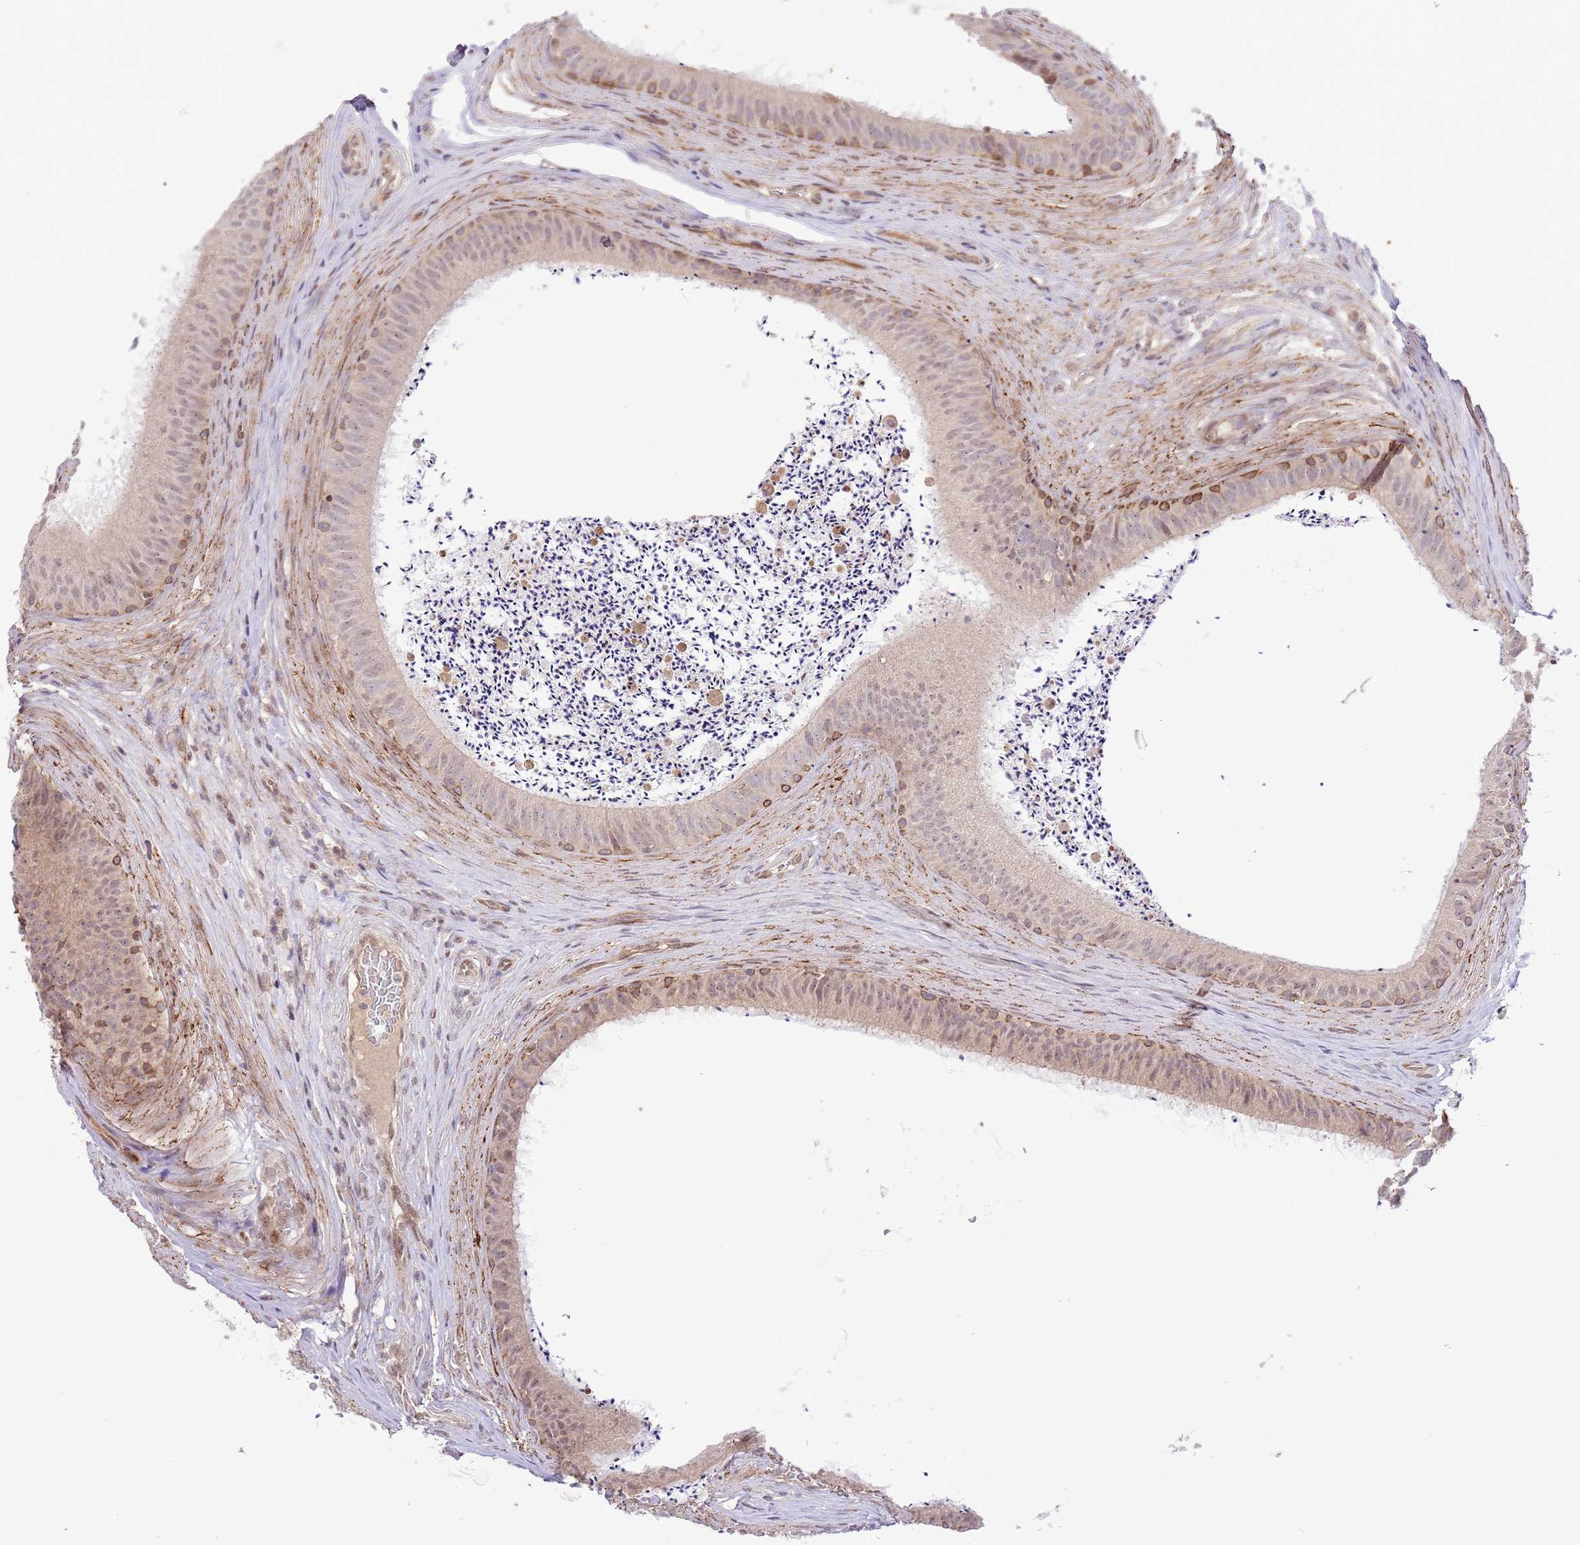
{"staining": {"intensity": "moderate", "quantity": "<25%", "location": "cytoplasmic/membranous"}, "tissue": "epididymis", "cell_type": "Glandular cells", "image_type": "normal", "snomed": [{"axis": "morphology", "description": "Normal tissue, NOS"}, {"axis": "topography", "description": "Testis"}, {"axis": "topography", "description": "Epididymis"}], "caption": "The photomicrograph shows a brown stain indicating the presence of a protein in the cytoplasmic/membranous of glandular cells in epididymis.", "gene": "CHD1", "patient": {"sex": "male", "age": 41}}